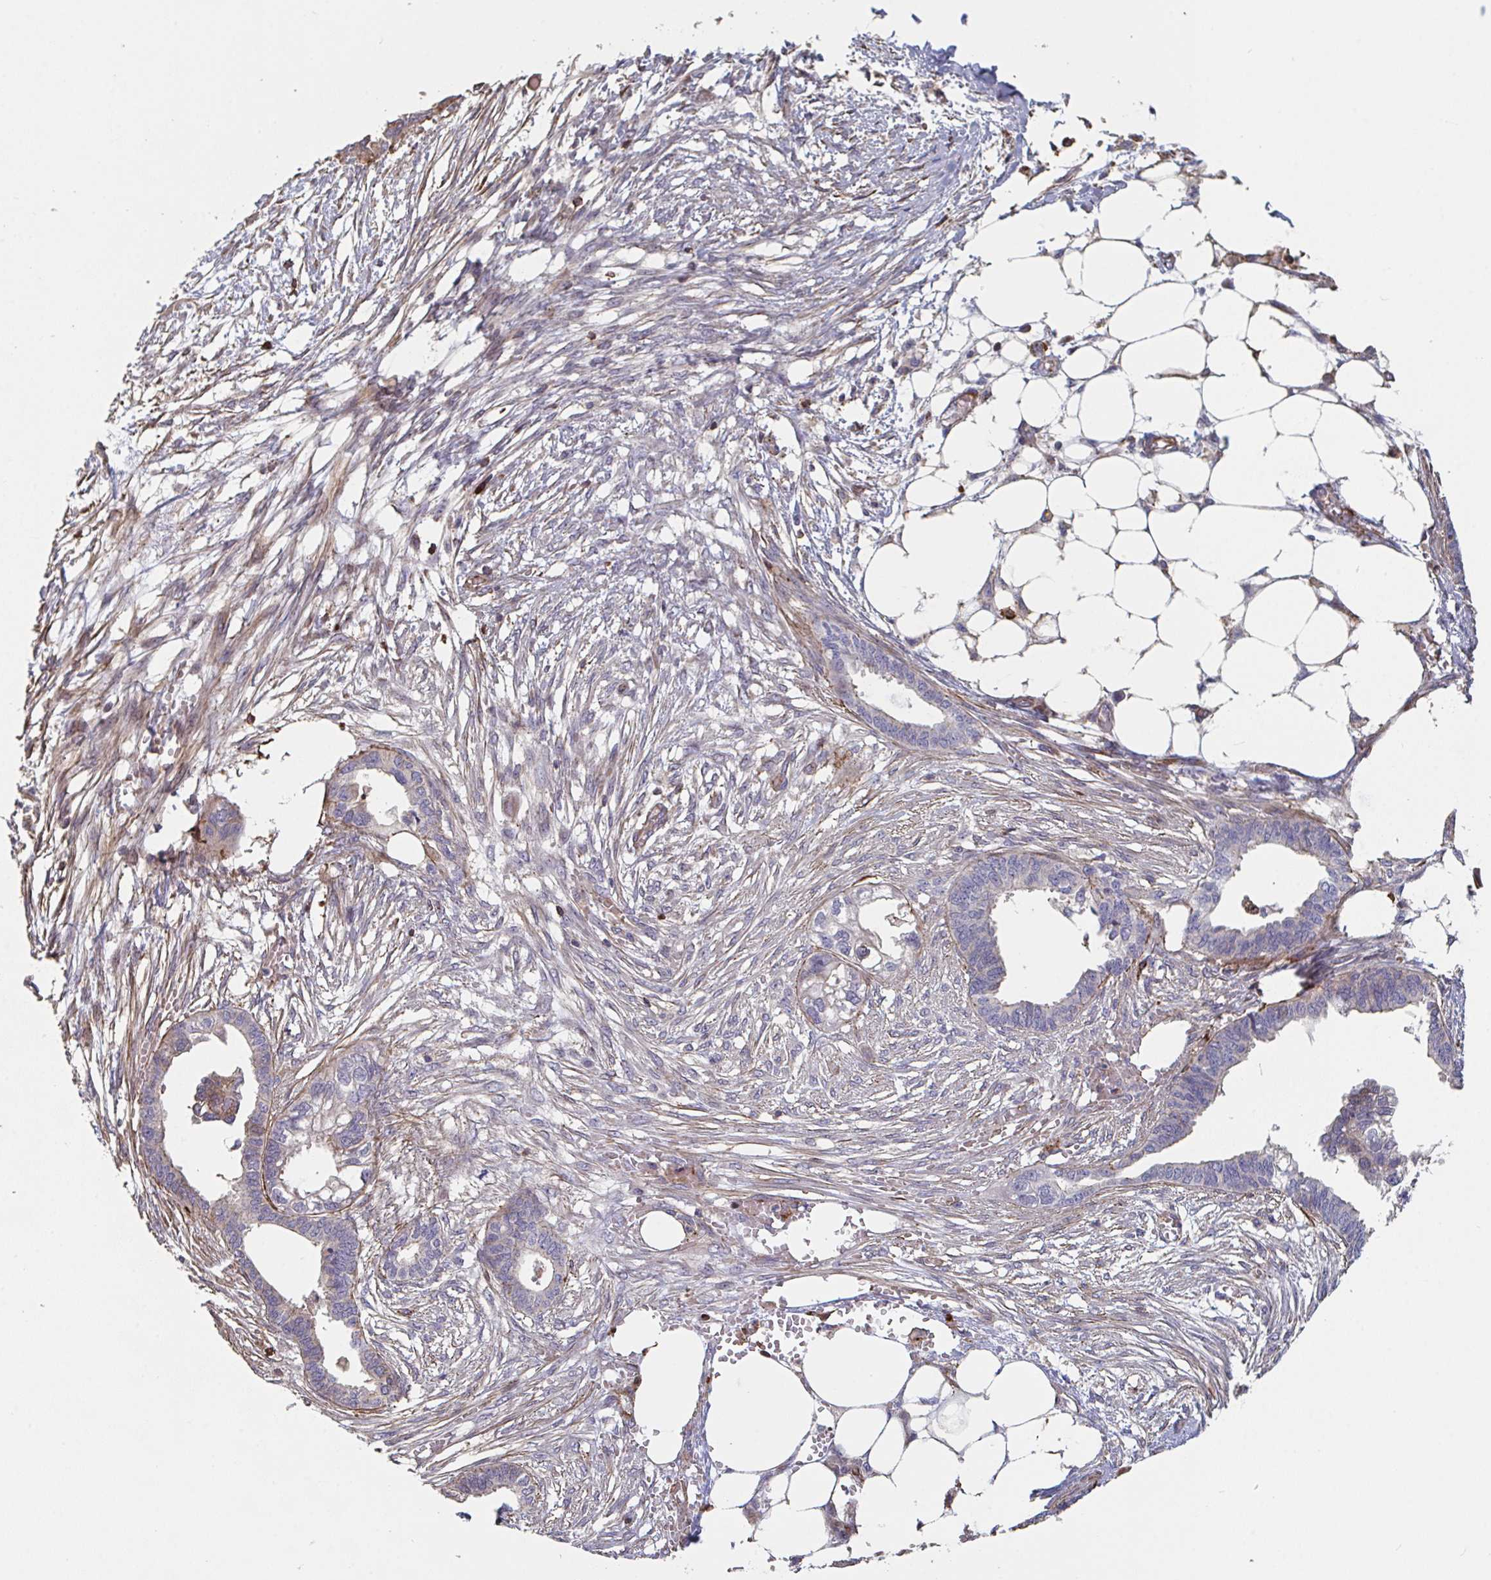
{"staining": {"intensity": "negative", "quantity": "none", "location": "none"}, "tissue": "endometrial cancer", "cell_type": "Tumor cells", "image_type": "cancer", "snomed": [{"axis": "morphology", "description": "Adenocarcinoma, NOS"}, {"axis": "morphology", "description": "Adenocarcinoma, metastatic, NOS"}, {"axis": "topography", "description": "Adipose tissue"}, {"axis": "topography", "description": "Endometrium"}], "caption": "The micrograph reveals no staining of tumor cells in endometrial cancer.", "gene": "FZD2", "patient": {"sex": "female", "age": 67}}